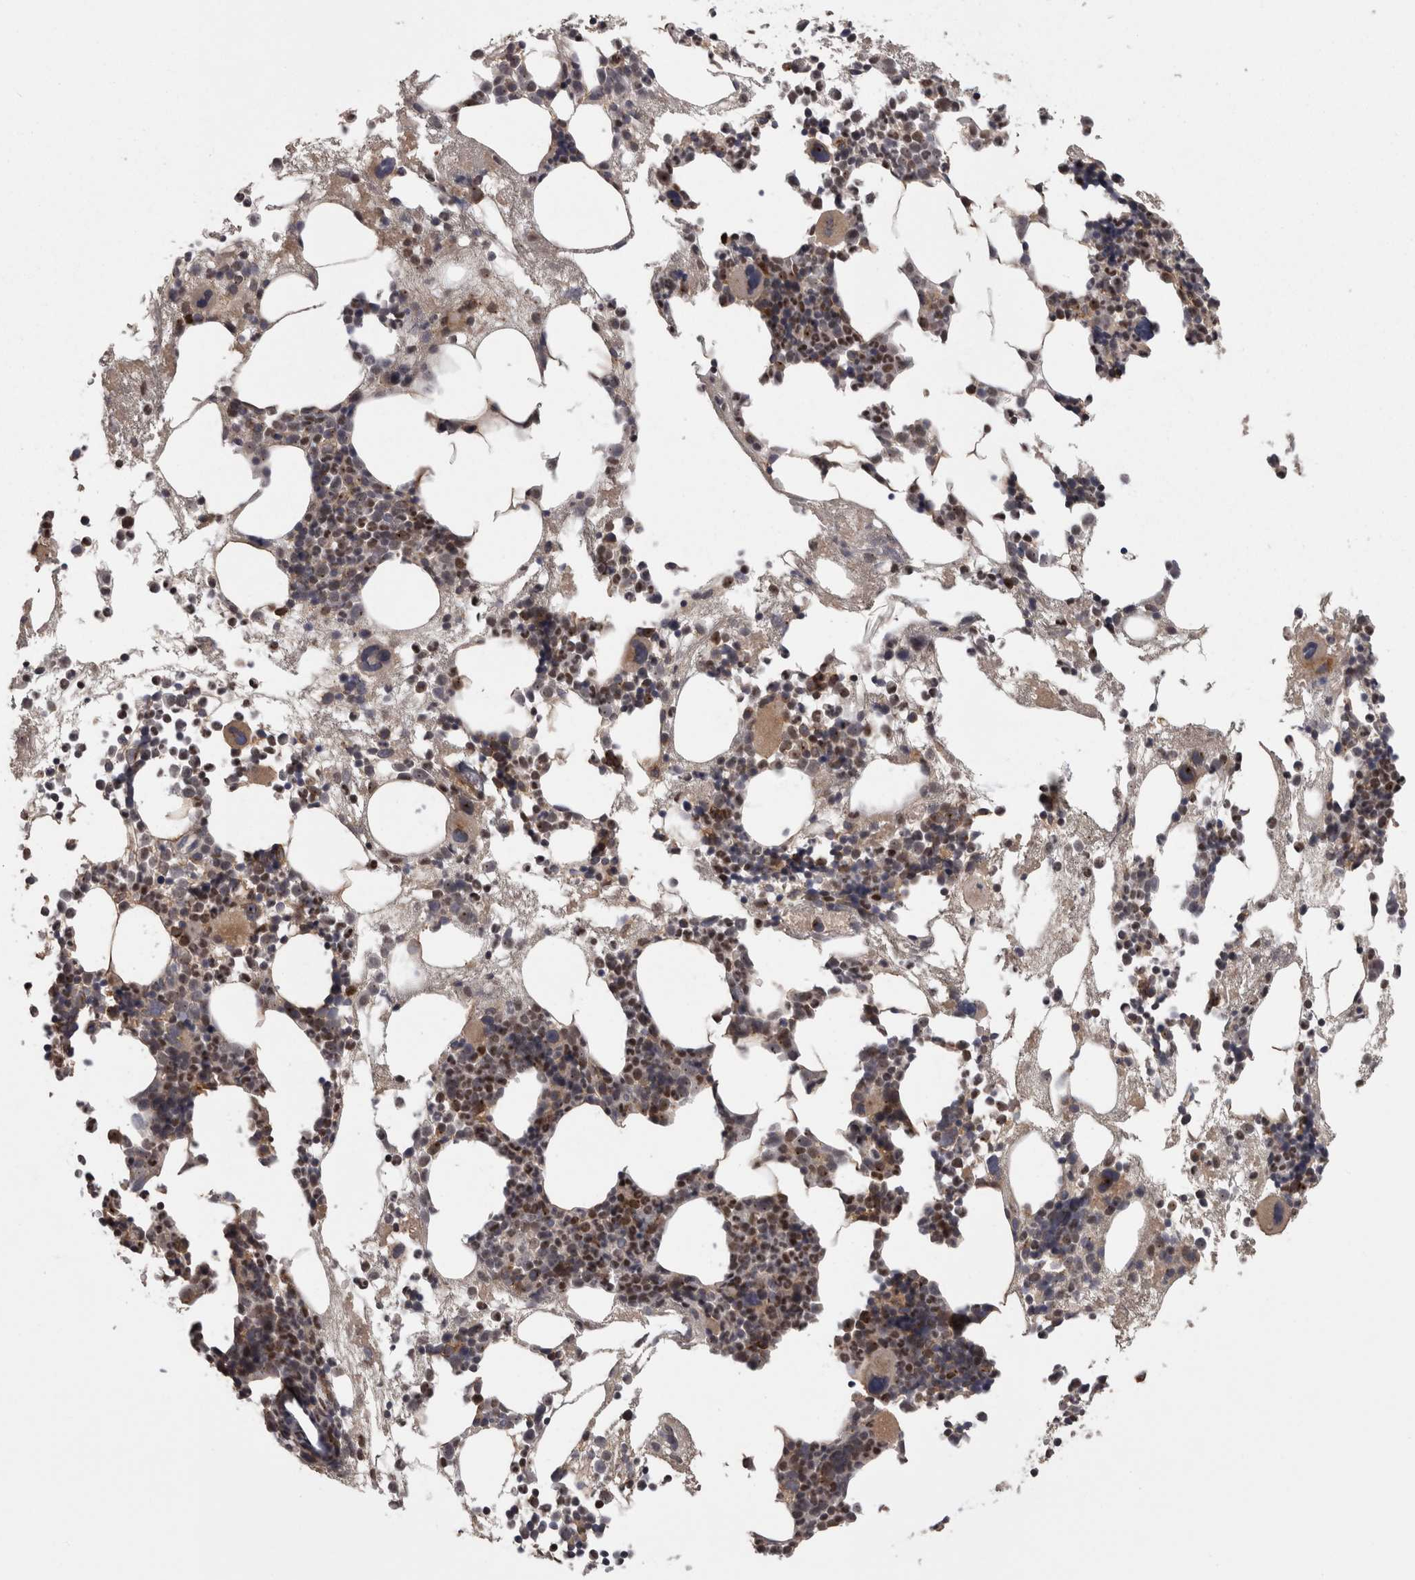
{"staining": {"intensity": "moderate", "quantity": "25%-75%", "location": "nuclear"}, "tissue": "bone marrow", "cell_type": "Hematopoietic cells", "image_type": "normal", "snomed": [{"axis": "morphology", "description": "Normal tissue, NOS"}, {"axis": "morphology", "description": "Inflammation, NOS"}, {"axis": "topography", "description": "Bone marrow"}], "caption": "Benign bone marrow reveals moderate nuclear positivity in about 25%-75% of hematopoietic cells, visualized by immunohistochemistry.", "gene": "PCM1", "patient": {"sex": "female", "age": 81}}